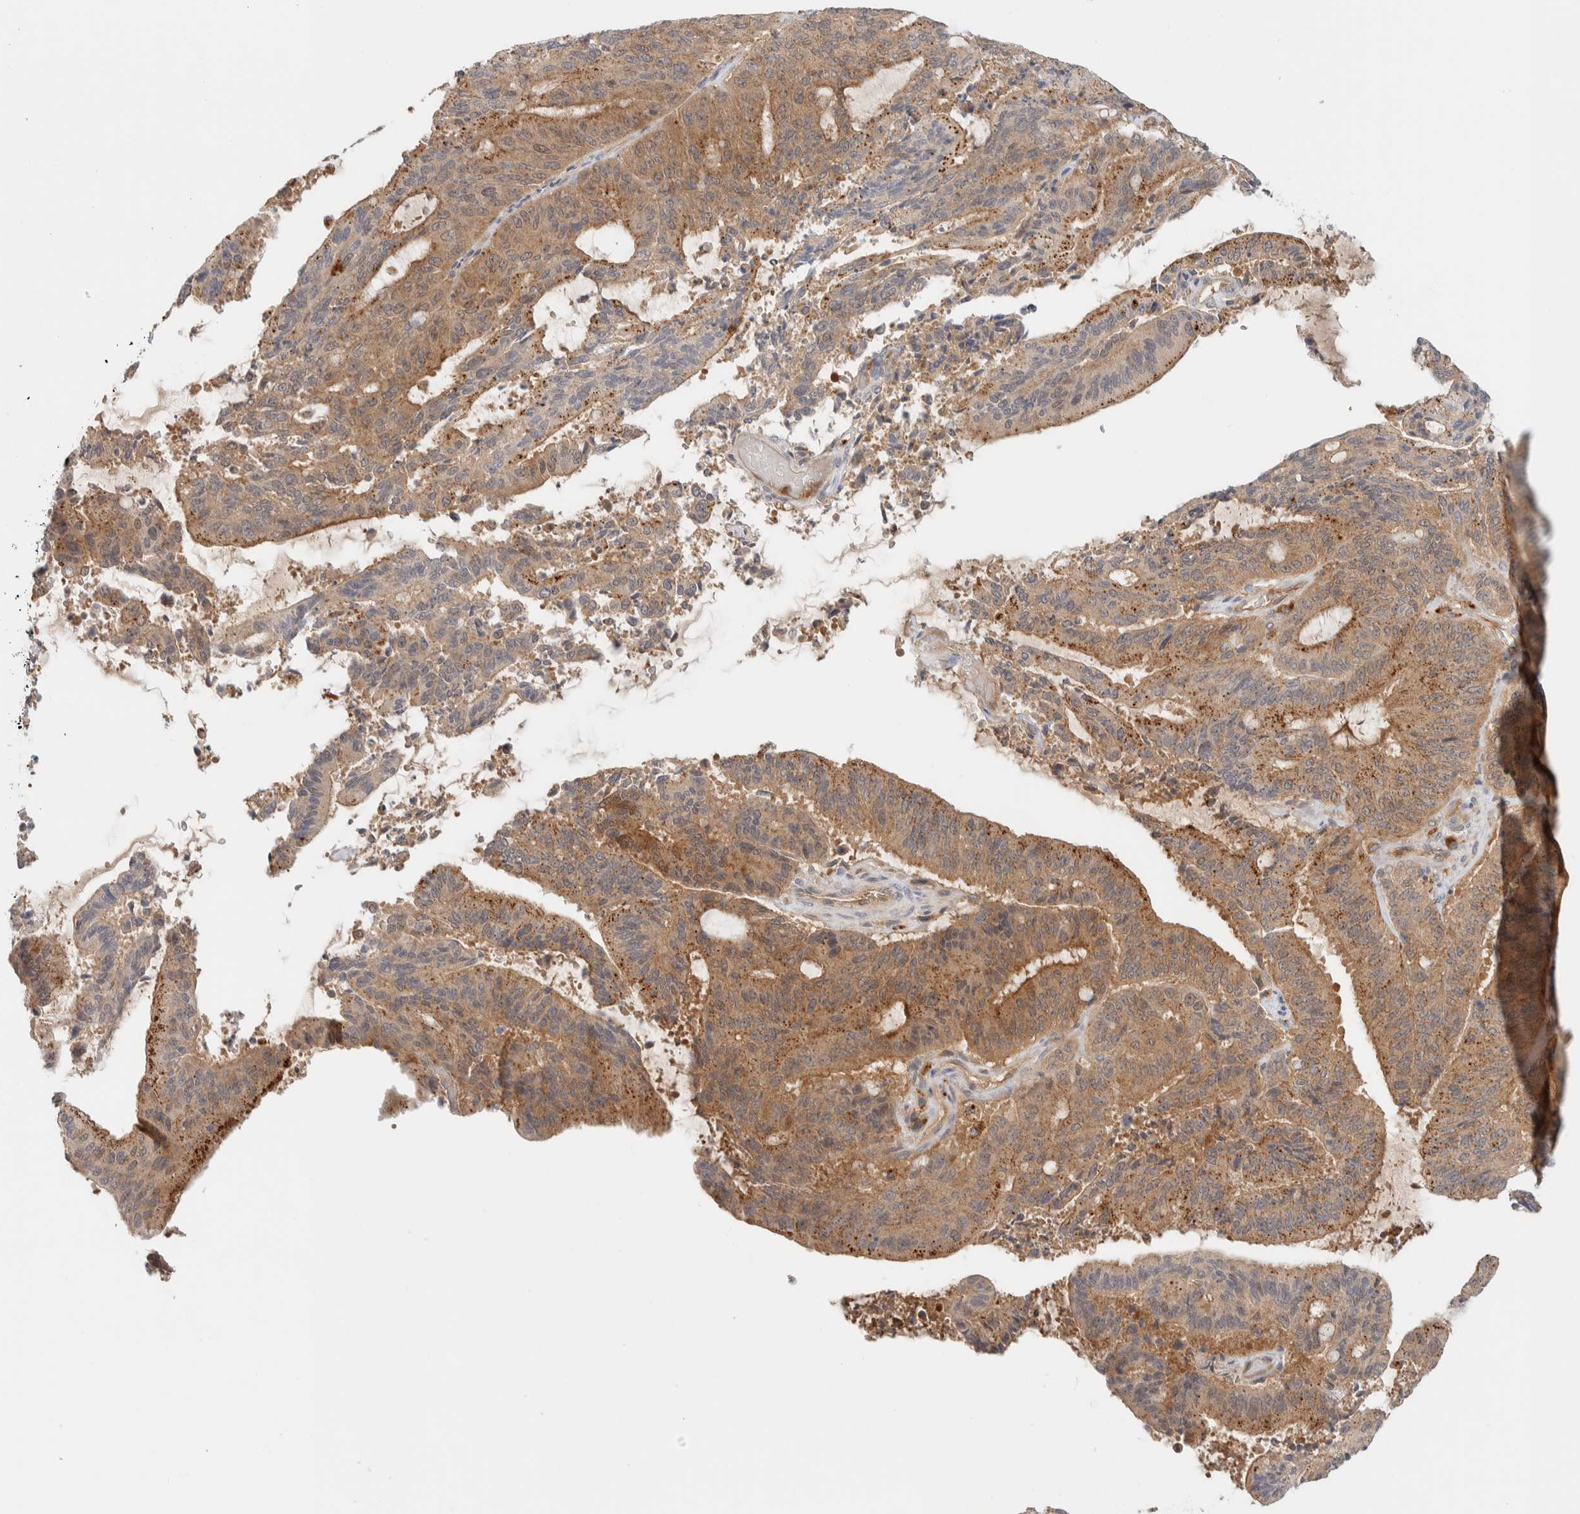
{"staining": {"intensity": "moderate", "quantity": ">75%", "location": "cytoplasmic/membranous"}, "tissue": "liver cancer", "cell_type": "Tumor cells", "image_type": "cancer", "snomed": [{"axis": "morphology", "description": "Normal tissue, NOS"}, {"axis": "morphology", "description": "Cholangiocarcinoma"}, {"axis": "topography", "description": "Liver"}, {"axis": "topography", "description": "Peripheral nerve tissue"}], "caption": "Moderate cytoplasmic/membranous protein staining is appreciated in approximately >75% of tumor cells in cholangiocarcinoma (liver).", "gene": "GCLM", "patient": {"sex": "female", "age": 73}}